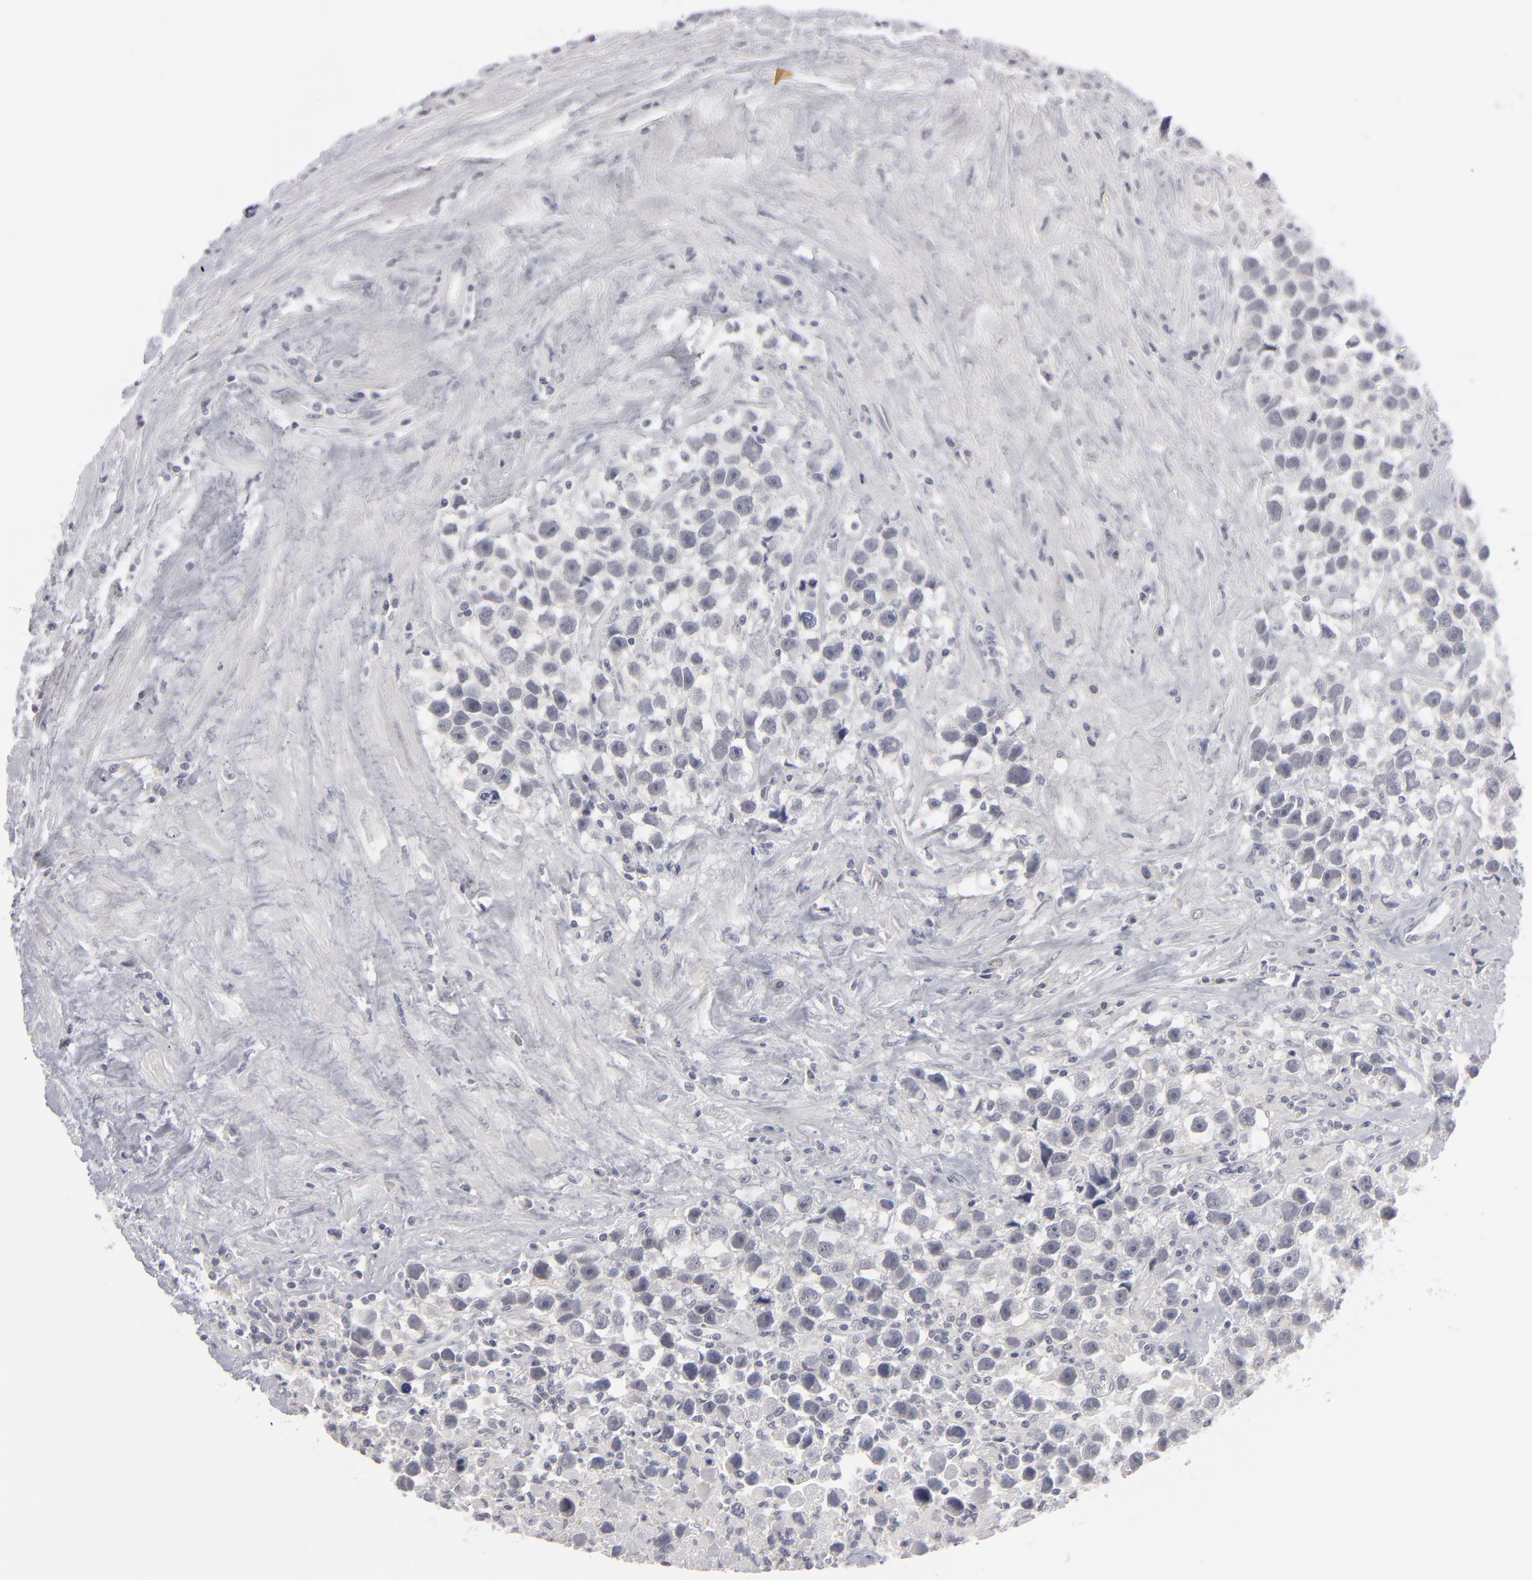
{"staining": {"intensity": "negative", "quantity": "none", "location": "none"}, "tissue": "testis cancer", "cell_type": "Tumor cells", "image_type": "cancer", "snomed": [{"axis": "morphology", "description": "Seminoma, NOS"}, {"axis": "topography", "description": "Testis"}], "caption": "Tumor cells are negative for protein expression in human seminoma (testis).", "gene": "KIAA1210", "patient": {"sex": "male", "age": 43}}